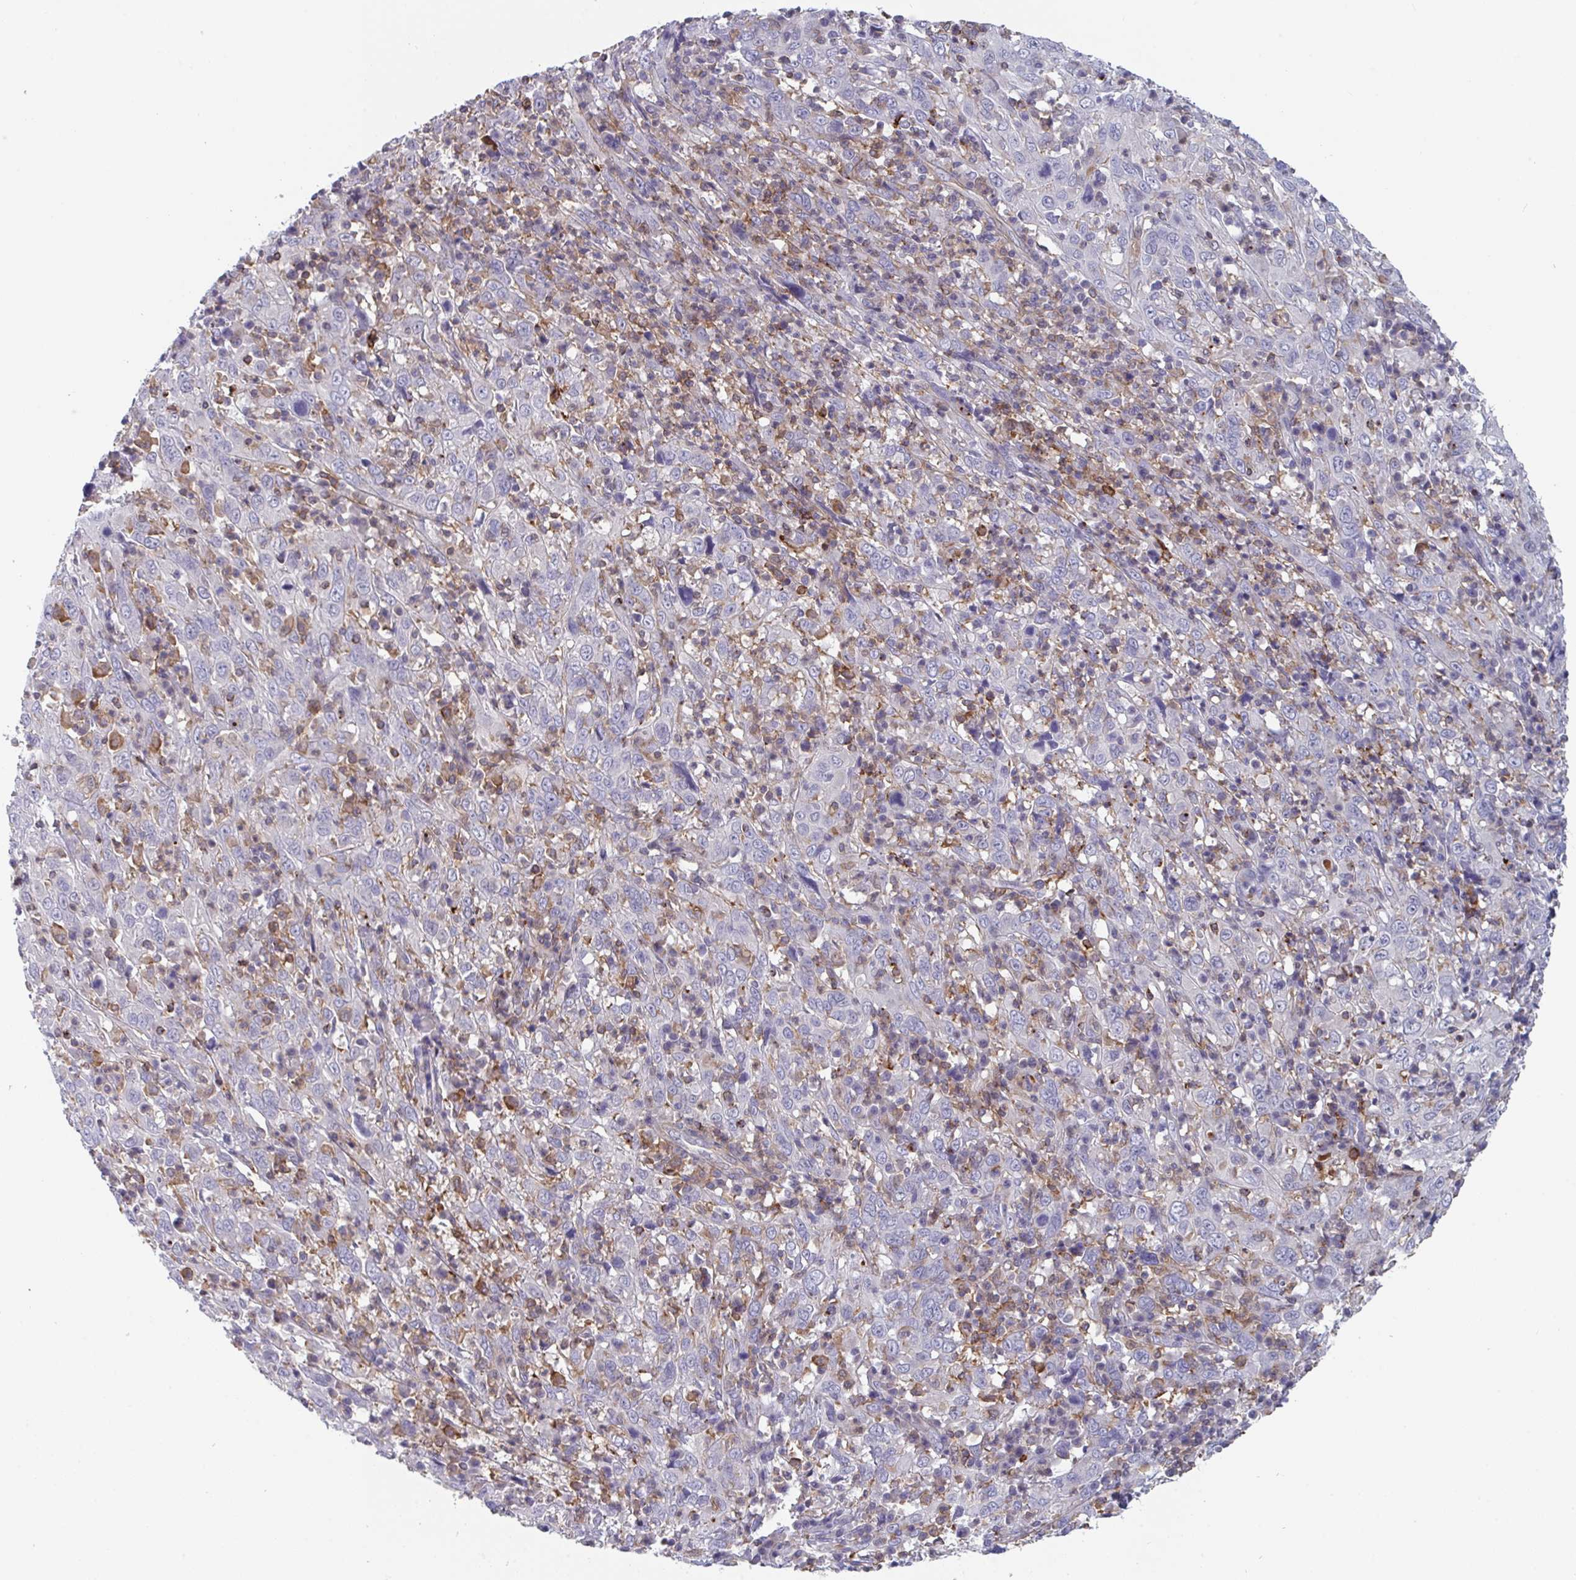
{"staining": {"intensity": "negative", "quantity": "none", "location": "none"}, "tissue": "cervical cancer", "cell_type": "Tumor cells", "image_type": "cancer", "snomed": [{"axis": "morphology", "description": "Squamous cell carcinoma, NOS"}, {"axis": "topography", "description": "Cervix"}], "caption": "Tumor cells show no significant protein expression in cervical cancer (squamous cell carcinoma).", "gene": "DISP2", "patient": {"sex": "female", "age": 46}}